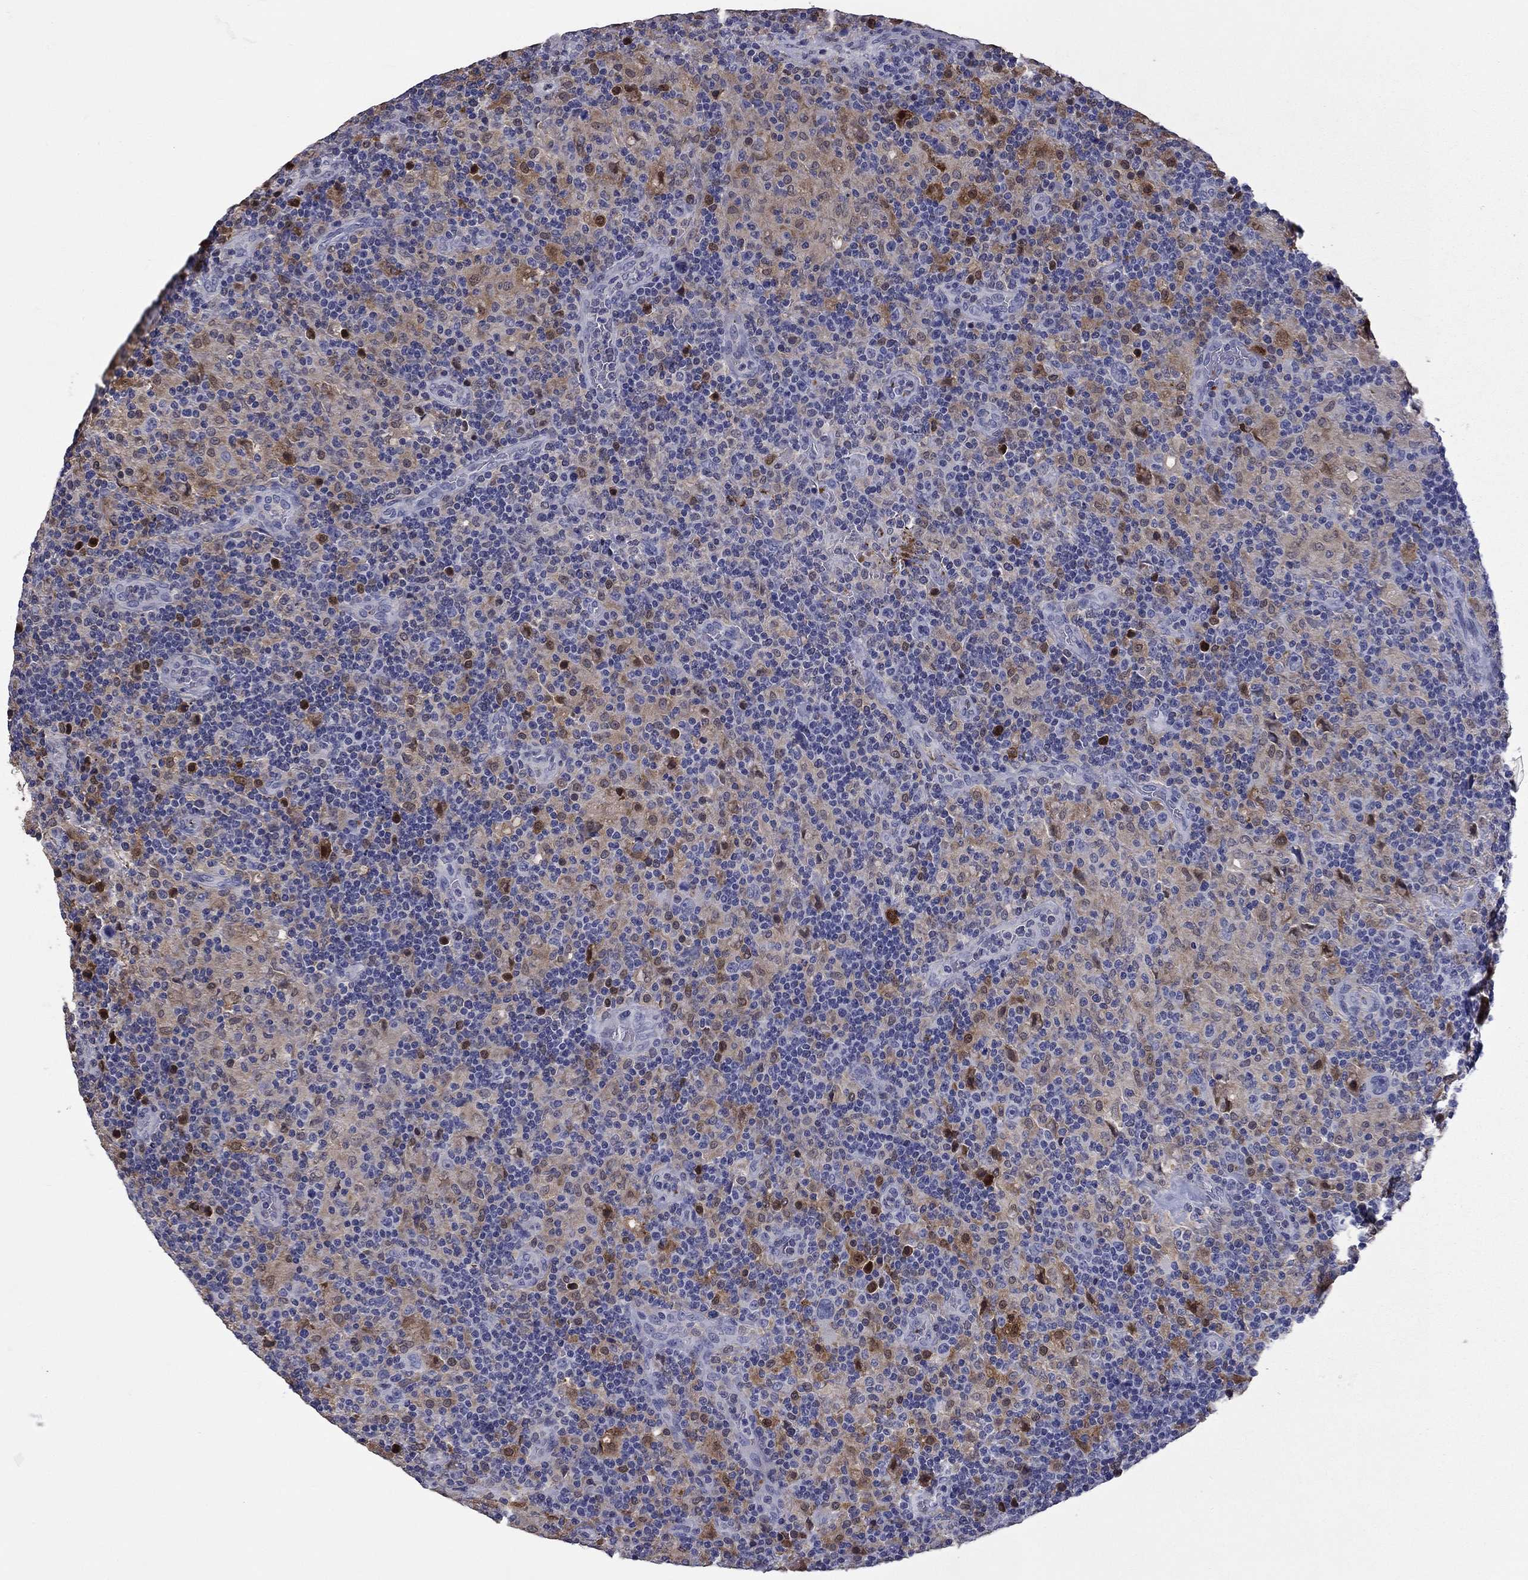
{"staining": {"intensity": "negative", "quantity": "none", "location": "none"}, "tissue": "lymphoma", "cell_type": "Tumor cells", "image_type": "cancer", "snomed": [{"axis": "morphology", "description": "Hodgkin's disease, NOS"}, {"axis": "topography", "description": "Lymph node"}], "caption": "There is no significant expression in tumor cells of lymphoma.", "gene": "PLEK", "patient": {"sex": "male", "age": 70}}